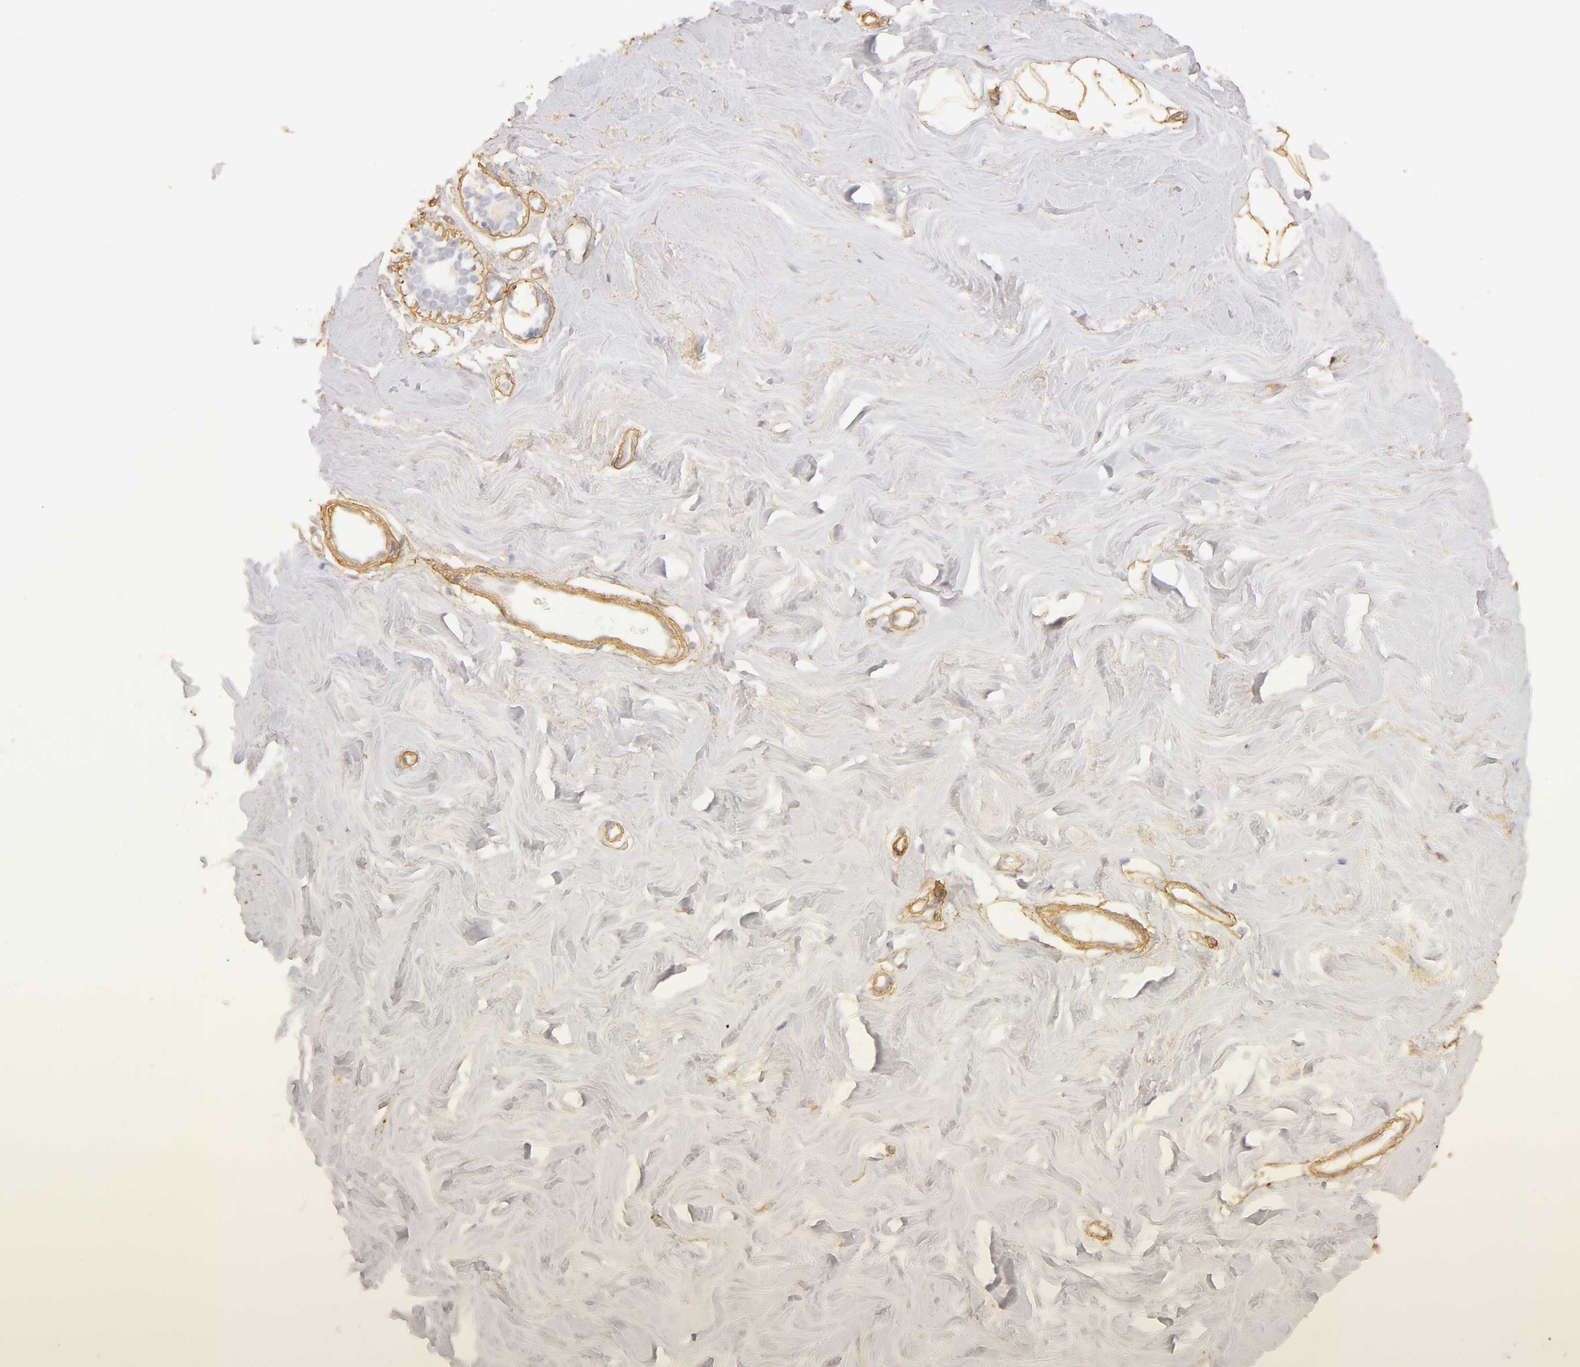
{"staining": {"intensity": "weak", "quantity": "25%-75%", "location": "cytoplasmic/membranous"}, "tissue": "breast", "cell_type": "Adipocytes", "image_type": "normal", "snomed": [{"axis": "morphology", "description": "Normal tissue, NOS"}, {"axis": "topography", "description": "Breast"}], "caption": "Immunohistochemical staining of normal breast demonstrates 25%-75% levels of weak cytoplasmic/membranous protein positivity in approximately 25%-75% of adipocytes.", "gene": "COL4A1", "patient": {"sex": "female", "age": 54}}